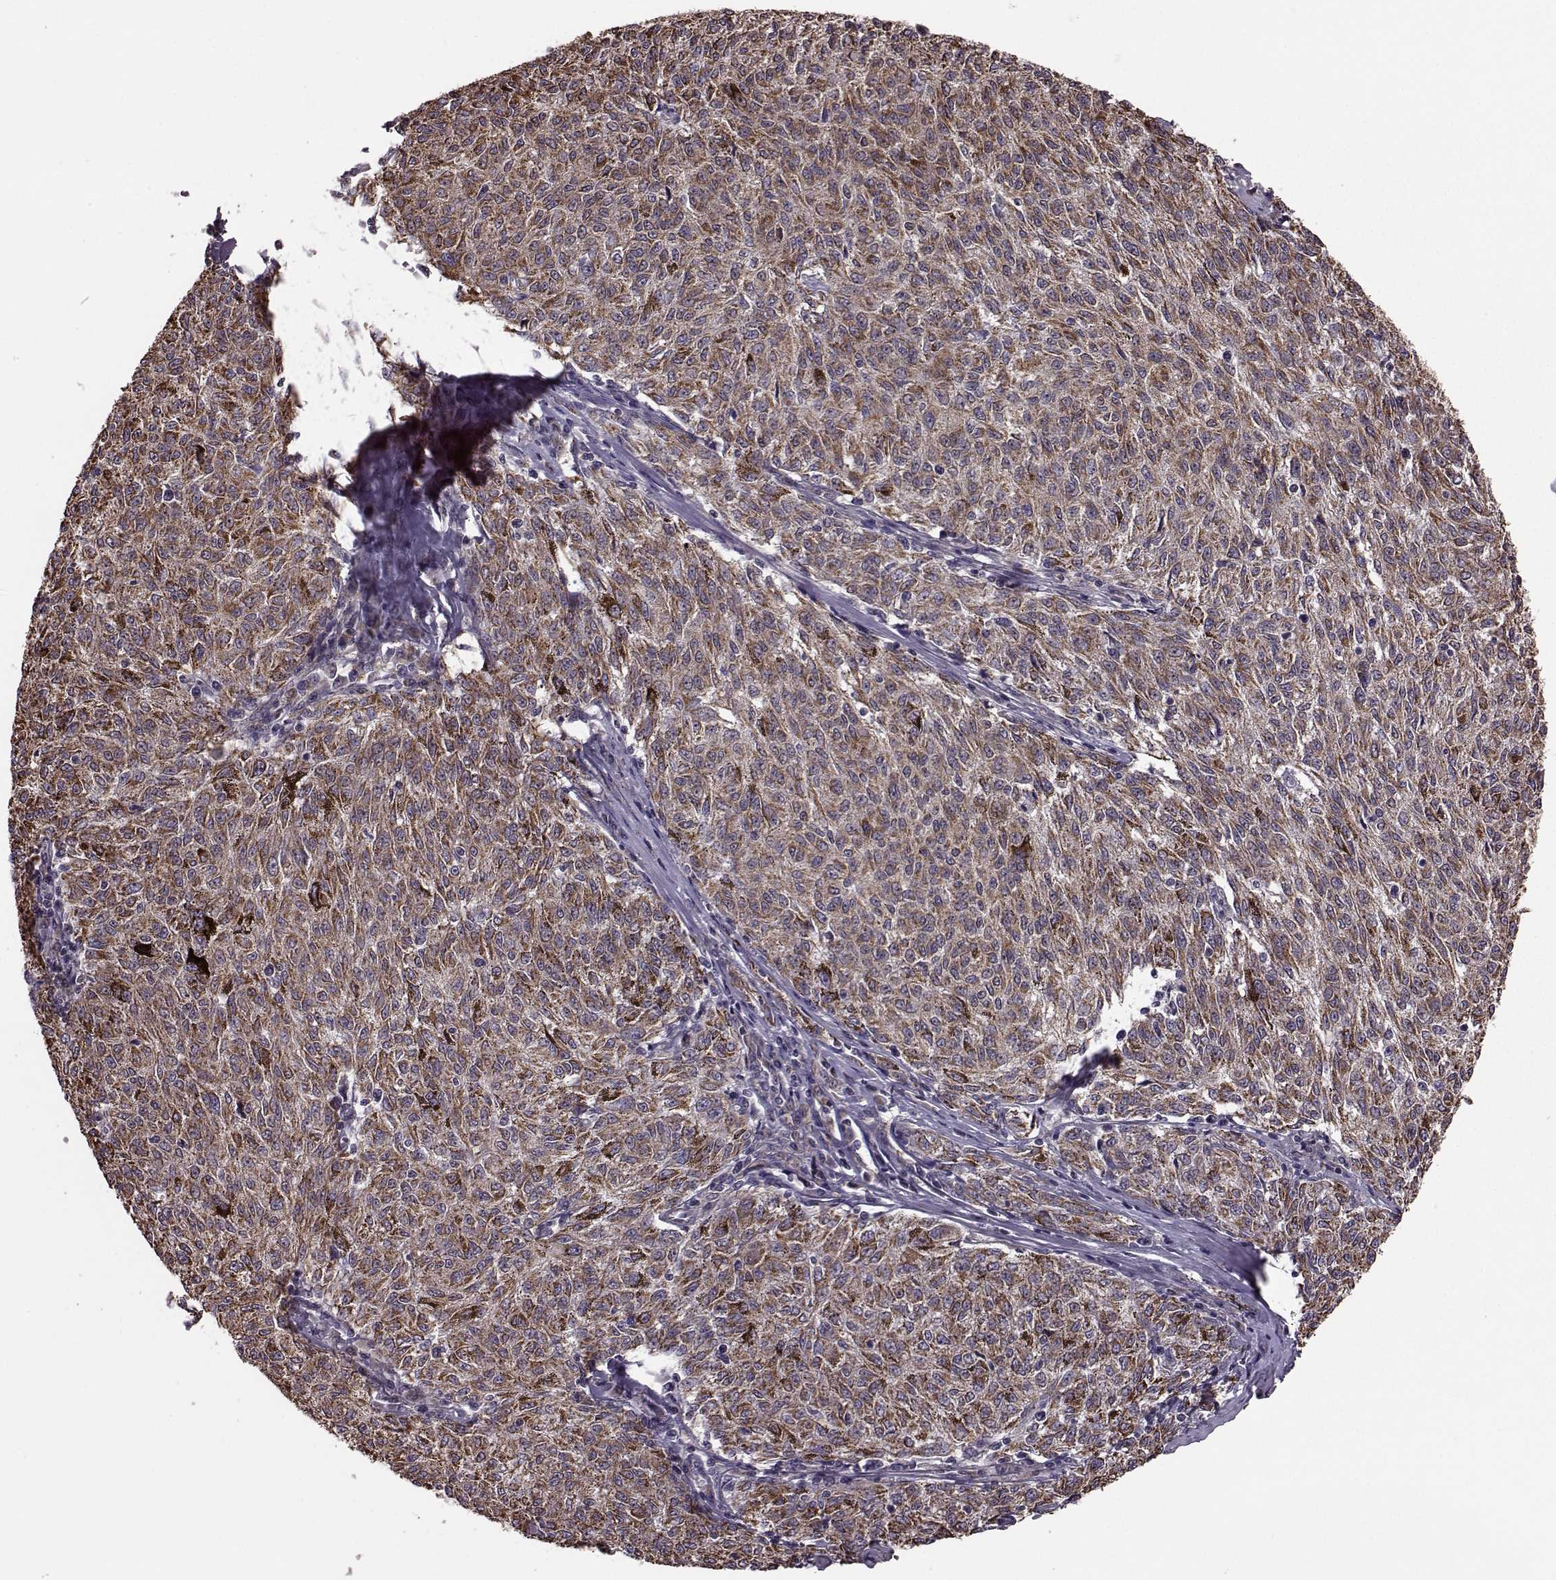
{"staining": {"intensity": "moderate", "quantity": ">75%", "location": "cytoplasmic/membranous"}, "tissue": "melanoma", "cell_type": "Tumor cells", "image_type": "cancer", "snomed": [{"axis": "morphology", "description": "Malignant melanoma, NOS"}, {"axis": "topography", "description": "Skin"}], "caption": "A medium amount of moderate cytoplasmic/membranous positivity is appreciated in approximately >75% of tumor cells in melanoma tissue.", "gene": "PUDP", "patient": {"sex": "female", "age": 72}}